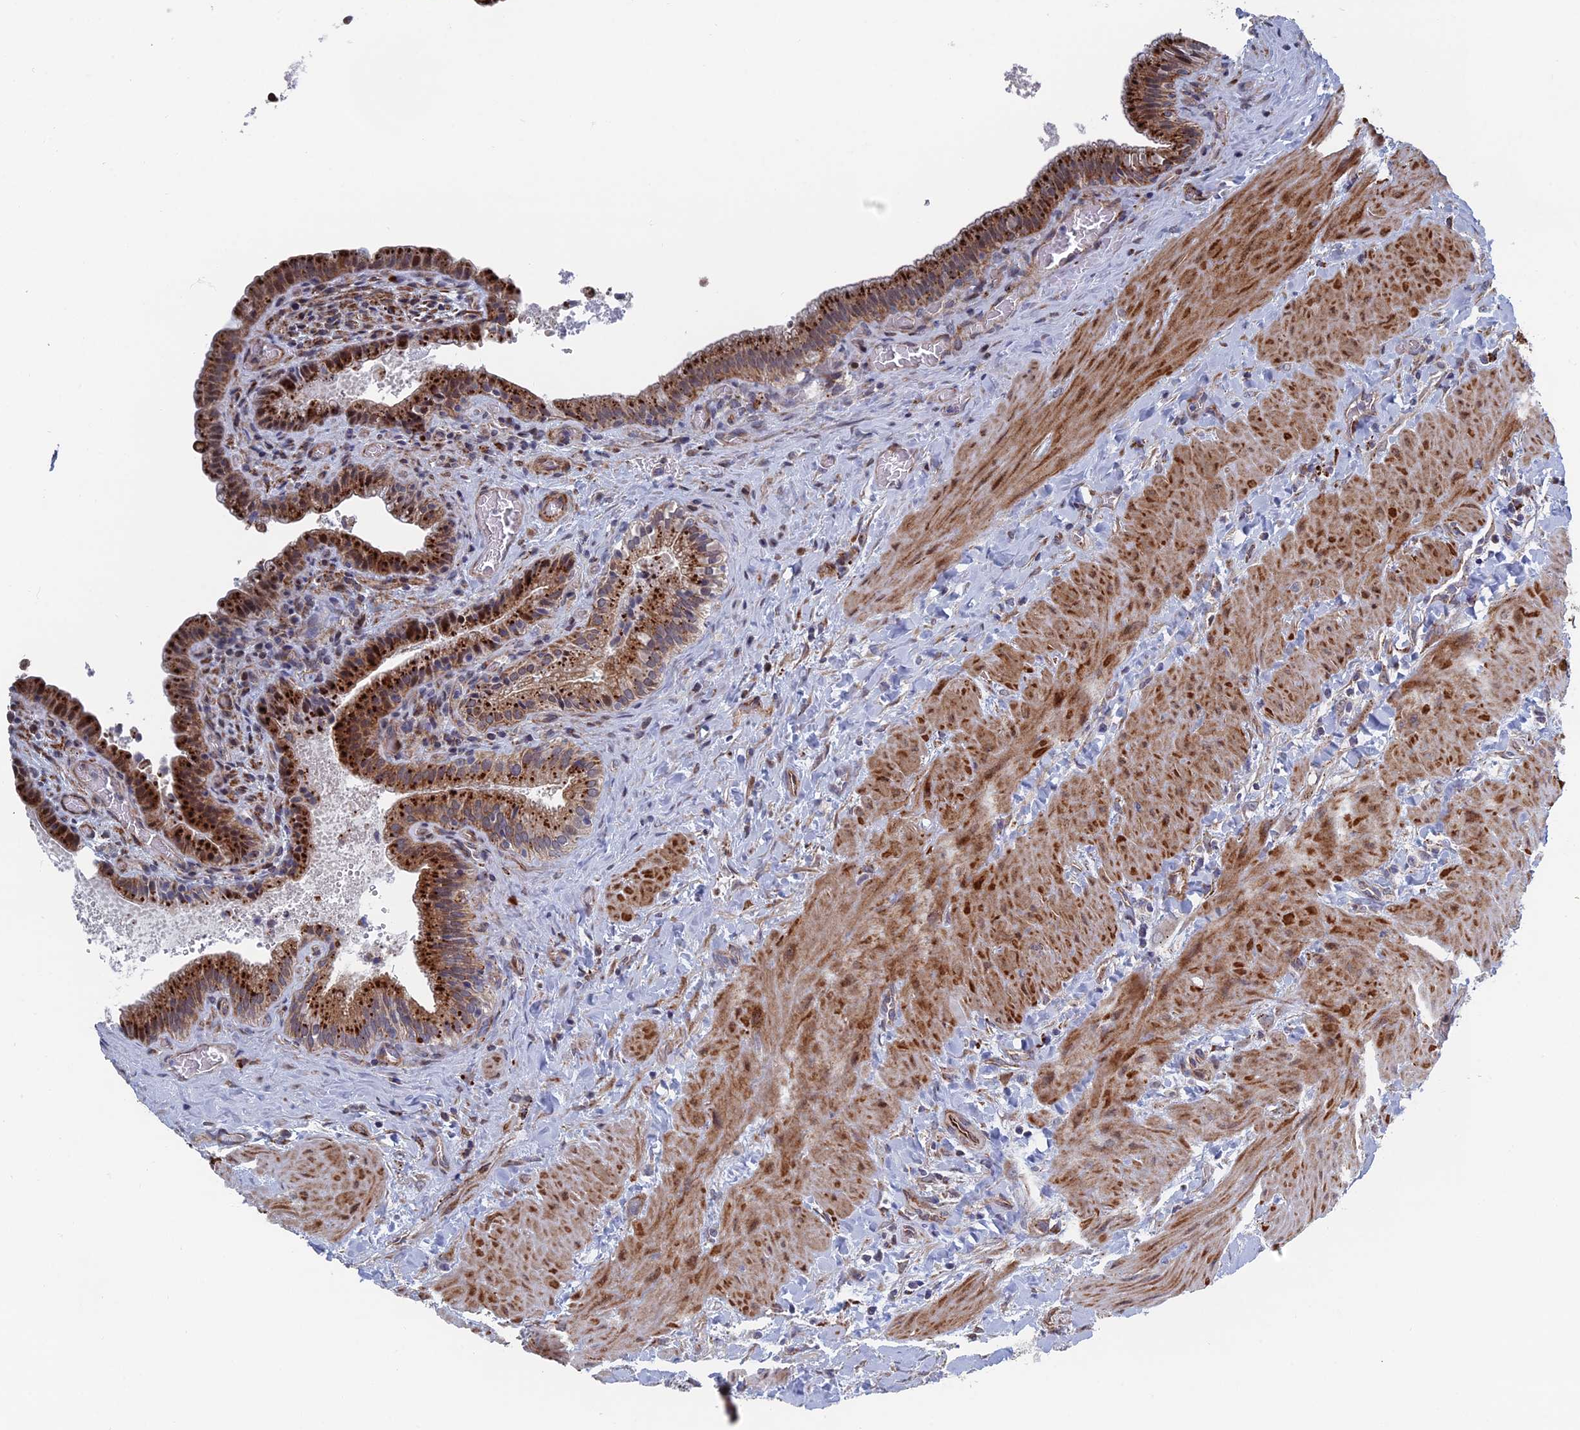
{"staining": {"intensity": "strong", "quantity": ">75%", "location": "cytoplasmic/membranous"}, "tissue": "gallbladder", "cell_type": "Glandular cells", "image_type": "normal", "snomed": [{"axis": "morphology", "description": "Normal tissue, NOS"}, {"axis": "topography", "description": "Gallbladder"}], "caption": "Protein staining demonstrates strong cytoplasmic/membranous positivity in about >75% of glandular cells in benign gallbladder.", "gene": "GTF2IRD1", "patient": {"sex": "male", "age": 24}}